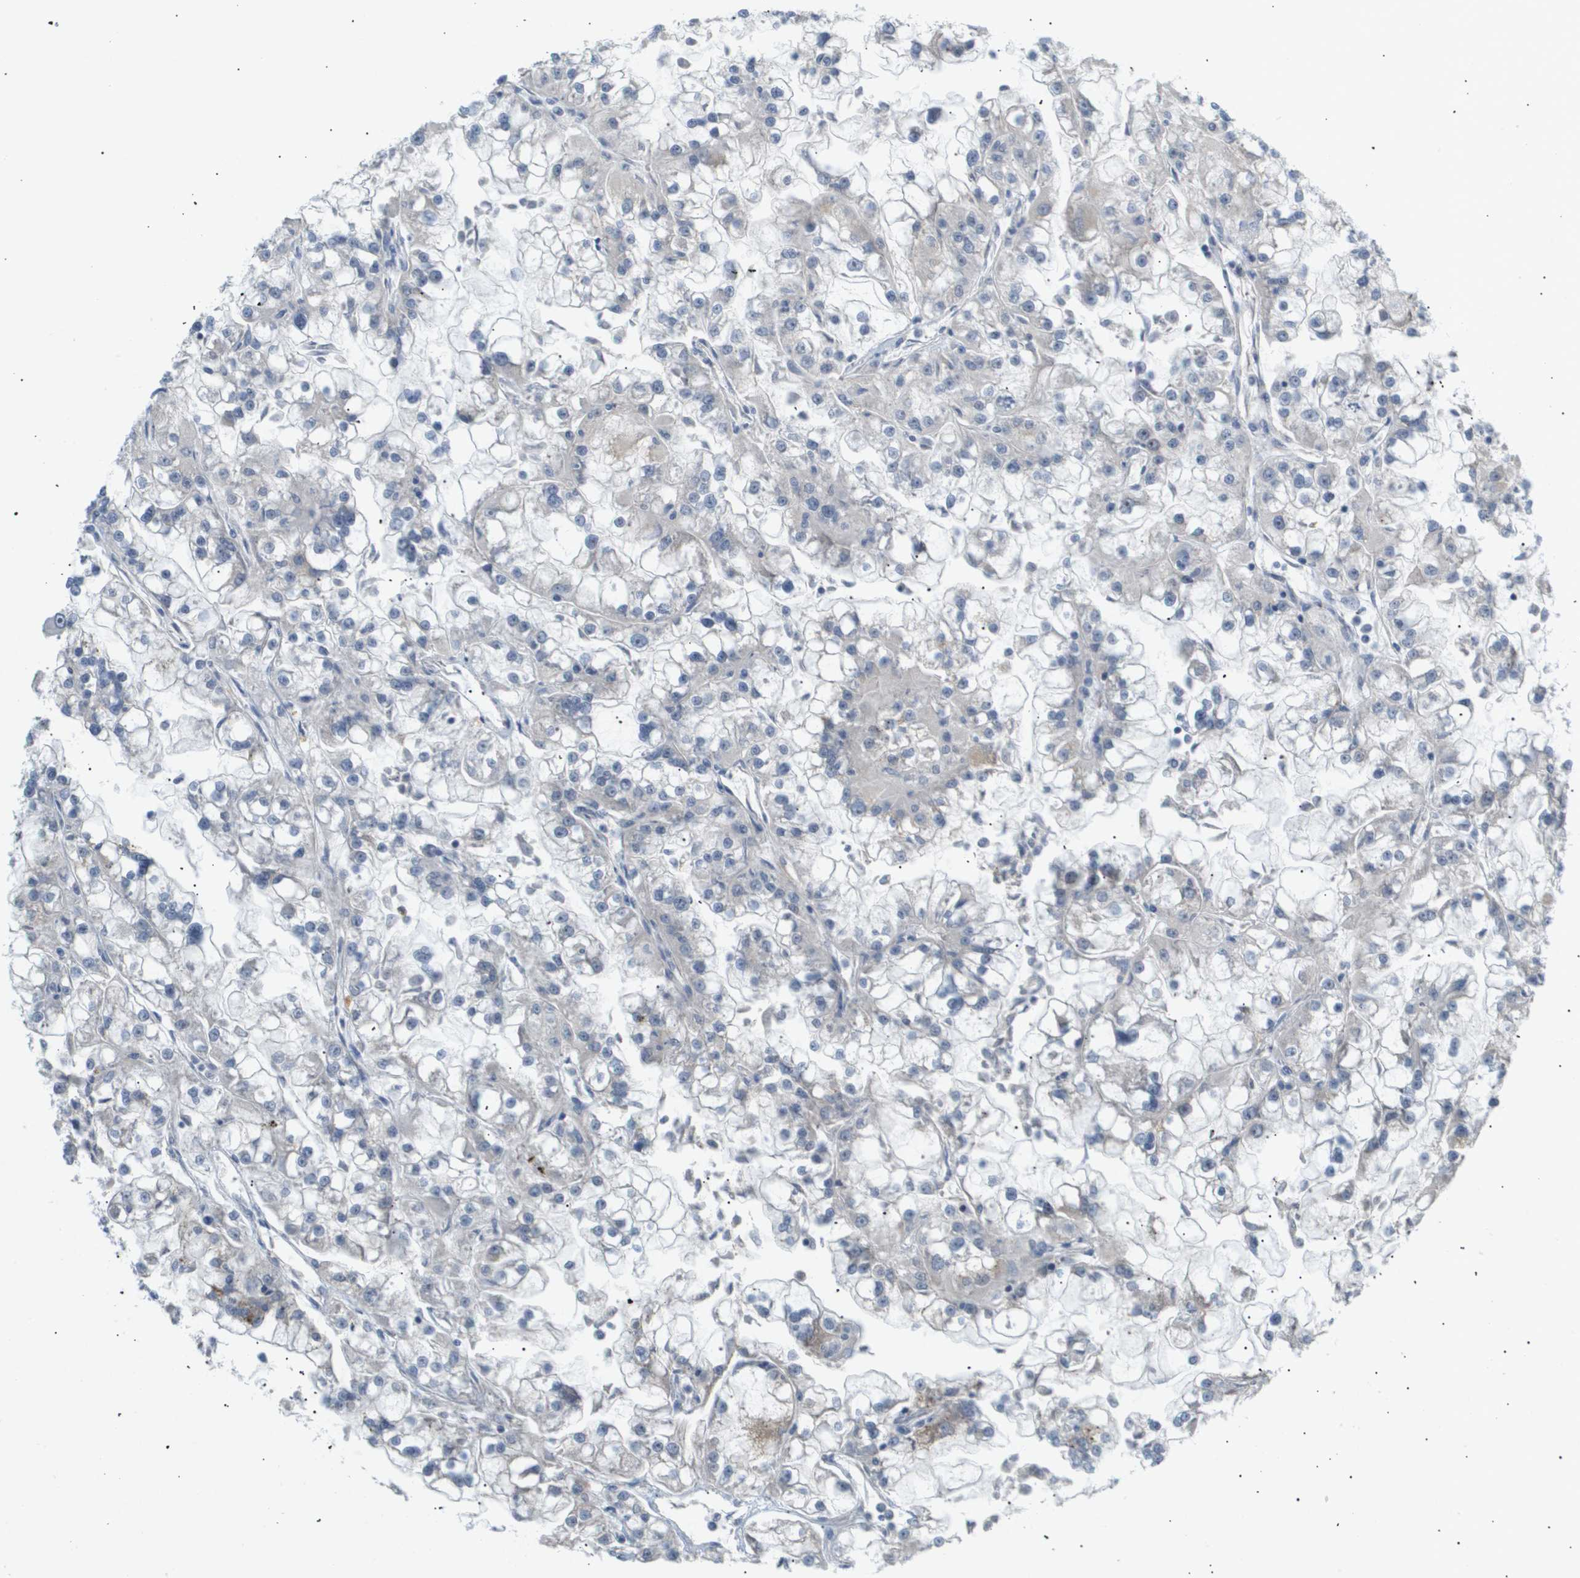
{"staining": {"intensity": "negative", "quantity": "none", "location": "none"}, "tissue": "renal cancer", "cell_type": "Tumor cells", "image_type": "cancer", "snomed": [{"axis": "morphology", "description": "Adenocarcinoma, NOS"}, {"axis": "topography", "description": "Kidney"}], "caption": "The micrograph exhibits no significant expression in tumor cells of adenocarcinoma (renal).", "gene": "CORO2B", "patient": {"sex": "female", "age": 52}}